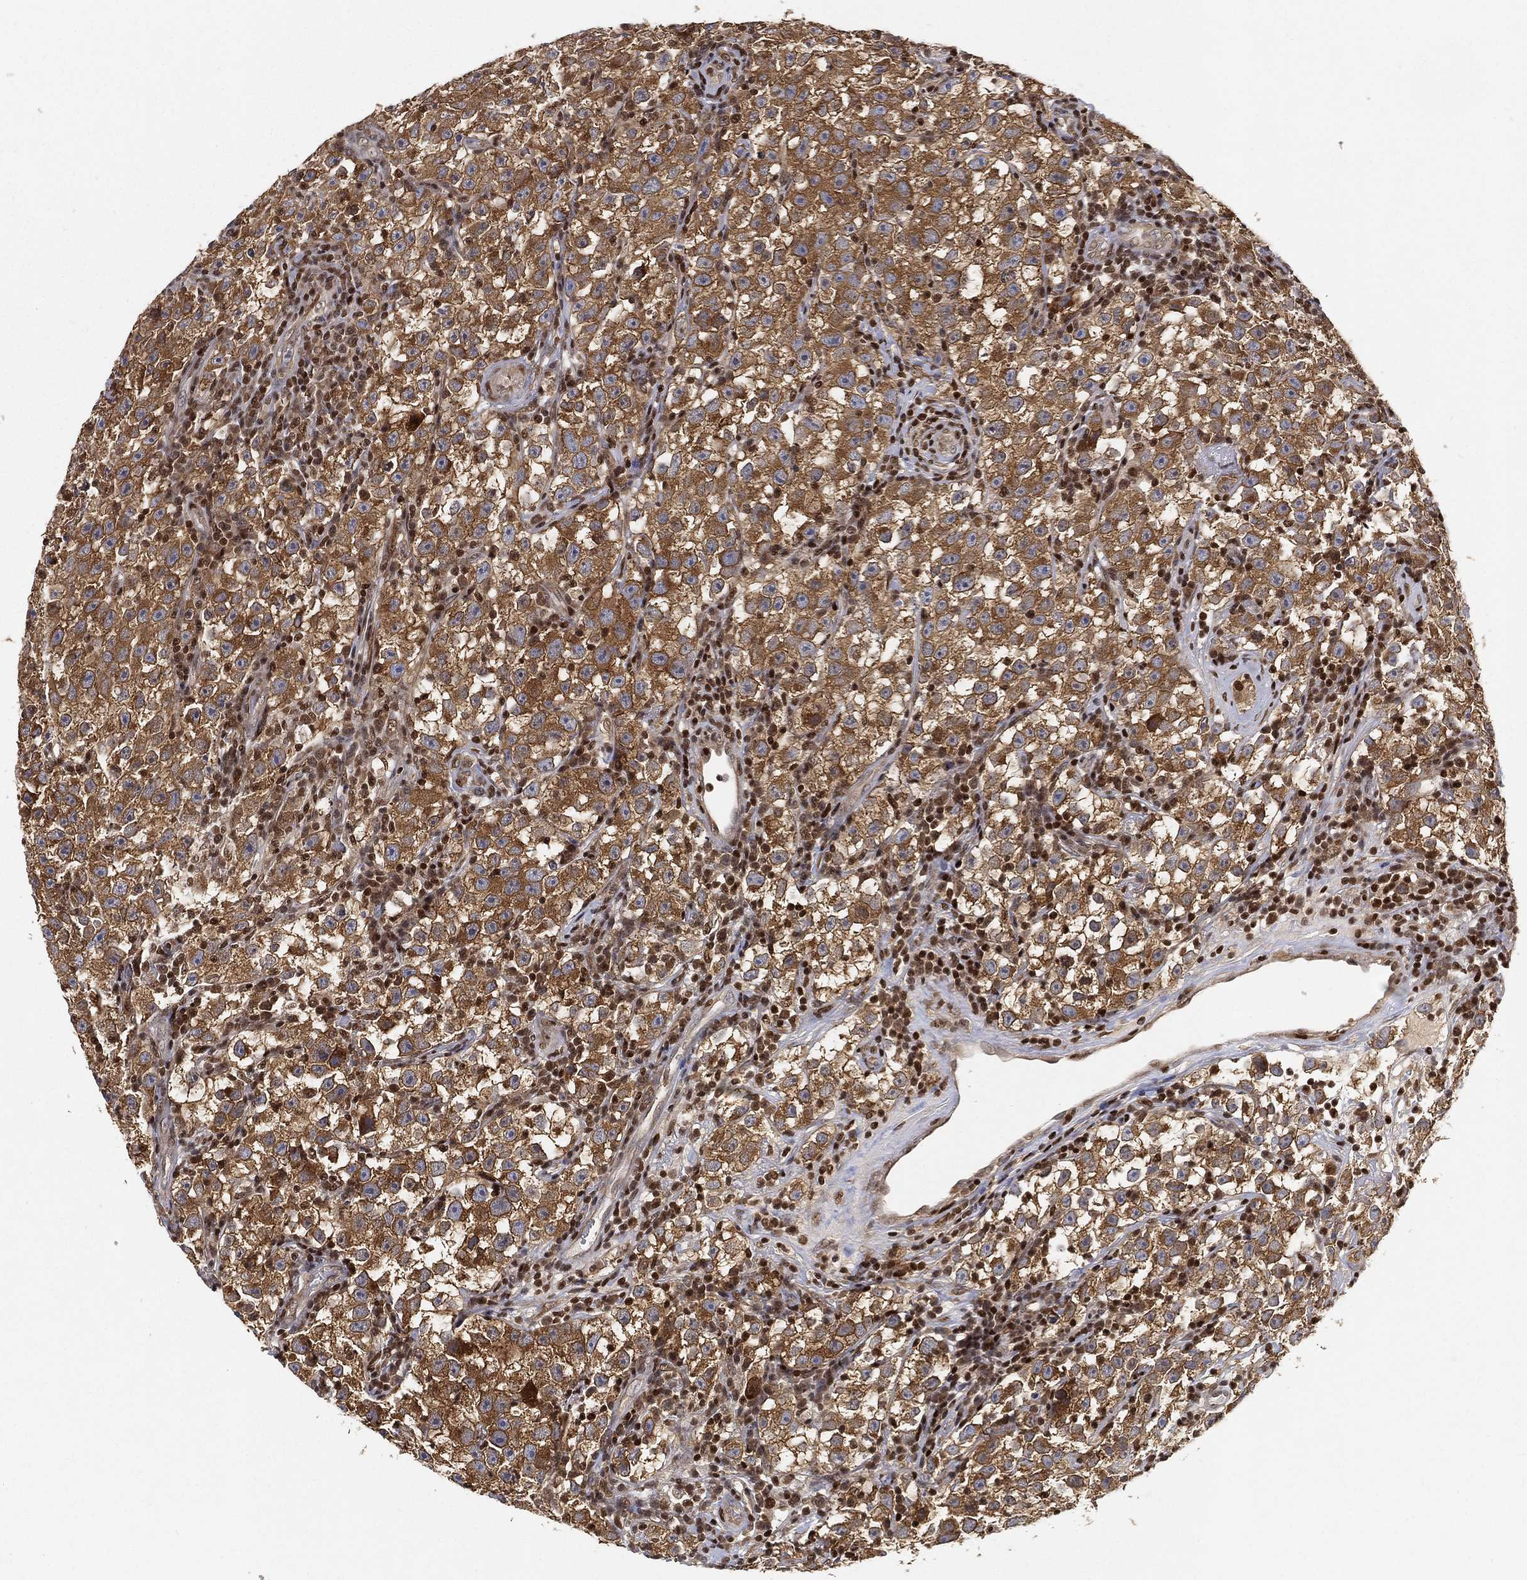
{"staining": {"intensity": "strong", "quantity": "25%-75%", "location": "cytoplasmic/membranous"}, "tissue": "testis cancer", "cell_type": "Tumor cells", "image_type": "cancer", "snomed": [{"axis": "morphology", "description": "Seminoma, NOS"}, {"axis": "topography", "description": "Testis"}], "caption": "The immunohistochemical stain shows strong cytoplasmic/membranous positivity in tumor cells of seminoma (testis) tissue. (DAB (3,3'-diaminobenzidine) = brown stain, brightfield microscopy at high magnification).", "gene": "CRTC3", "patient": {"sex": "male", "age": 22}}